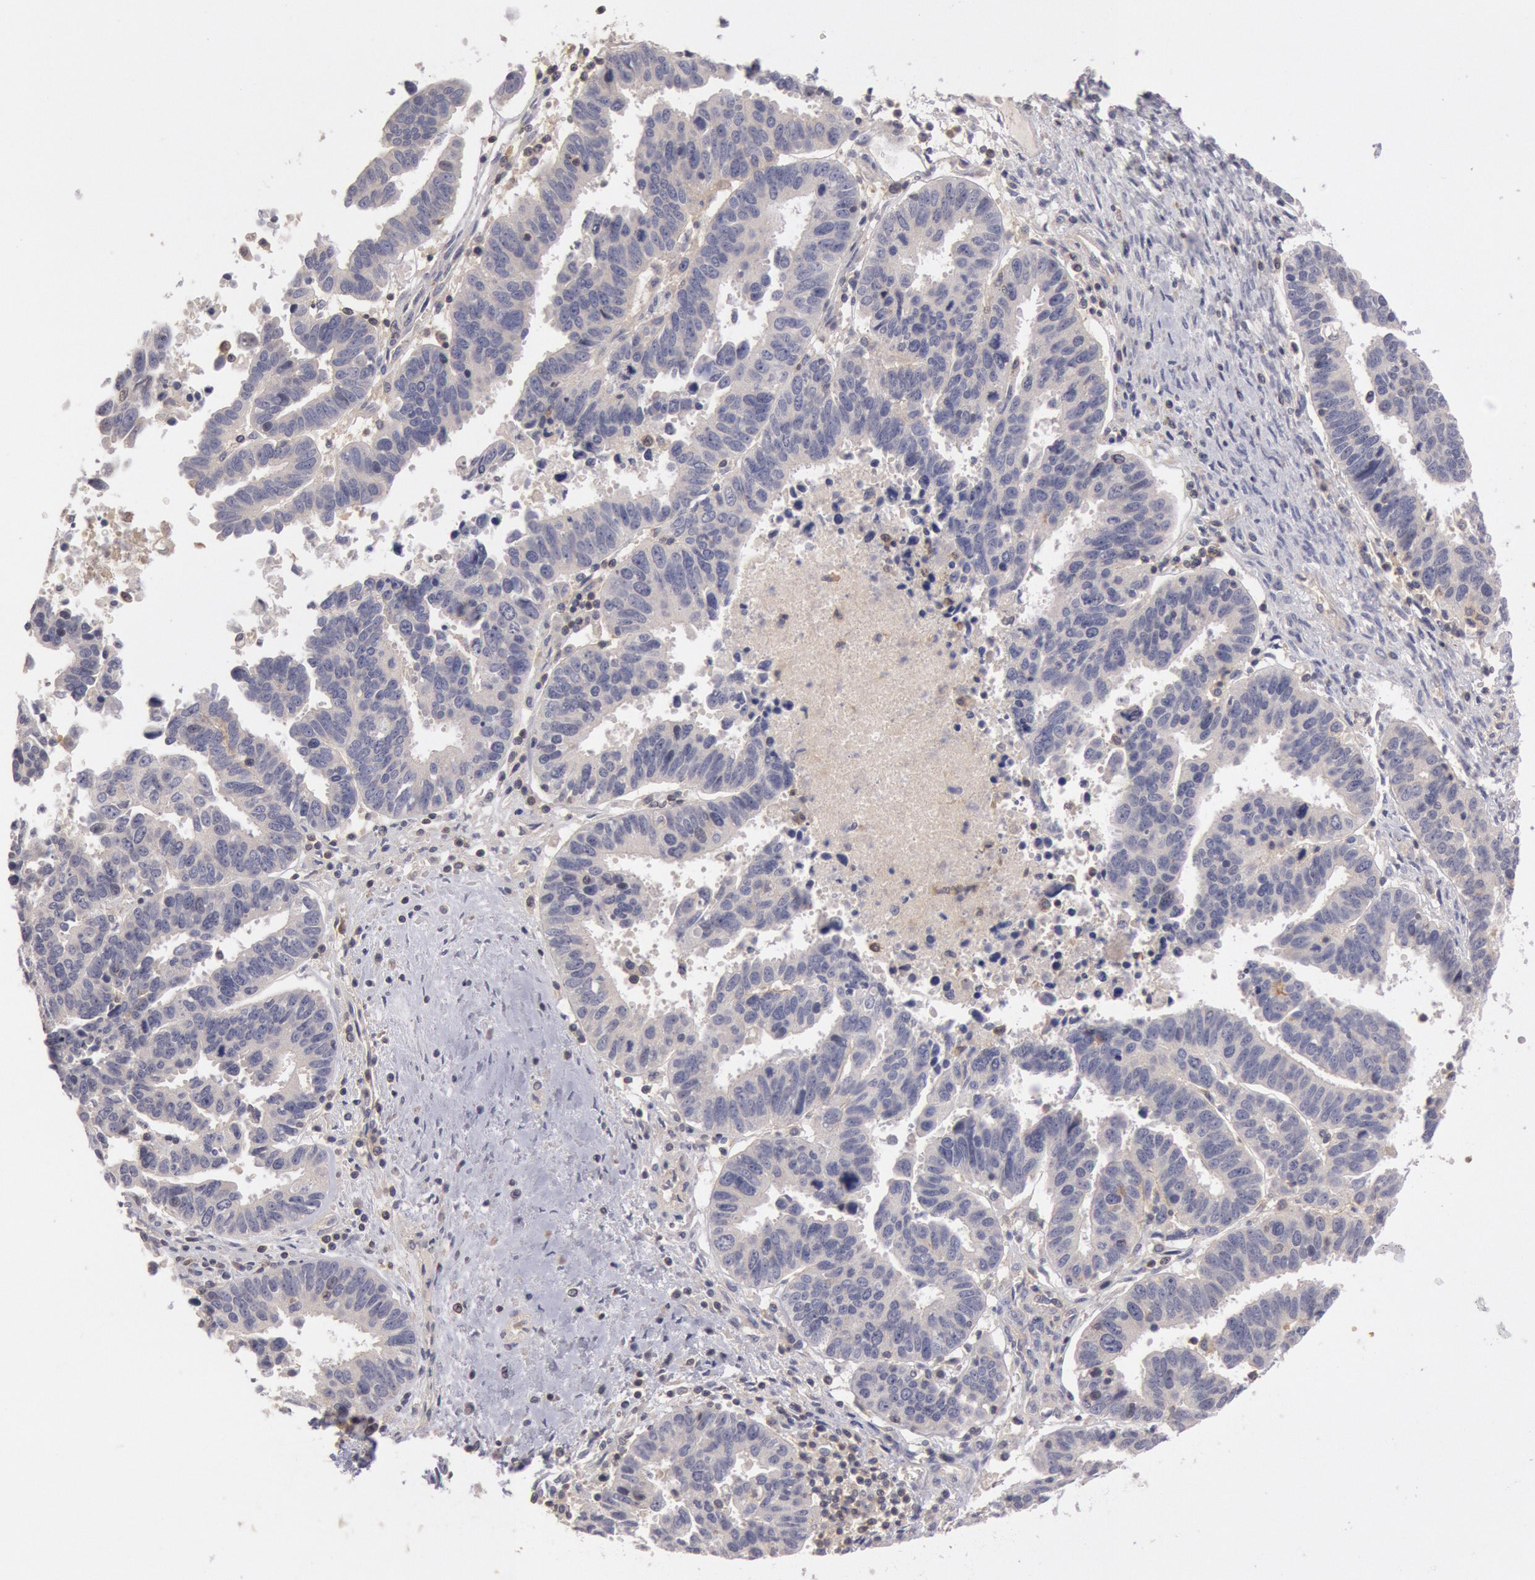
{"staining": {"intensity": "negative", "quantity": "none", "location": "none"}, "tissue": "ovarian cancer", "cell_type": "Tumor cells", "image_type": "cancer", "snomed": [{"axis": "morphology", "description": "Carcinoma, endometroid"}, {"axis": "morphology", "description": "Cystadenocarcinoma, serous, NOS"}, {"axis": "topography", "description": "Ovary"}], "caption": "Tumor cells show no significant protein staining in ovarian cancer. (DAB (3,3'-diaminobenzidine) immunohistochemistry (IHC) with hematoxylin counter stain).", "gene": "PIK3R1", "patient": {"sex": "female", "age": 45}}